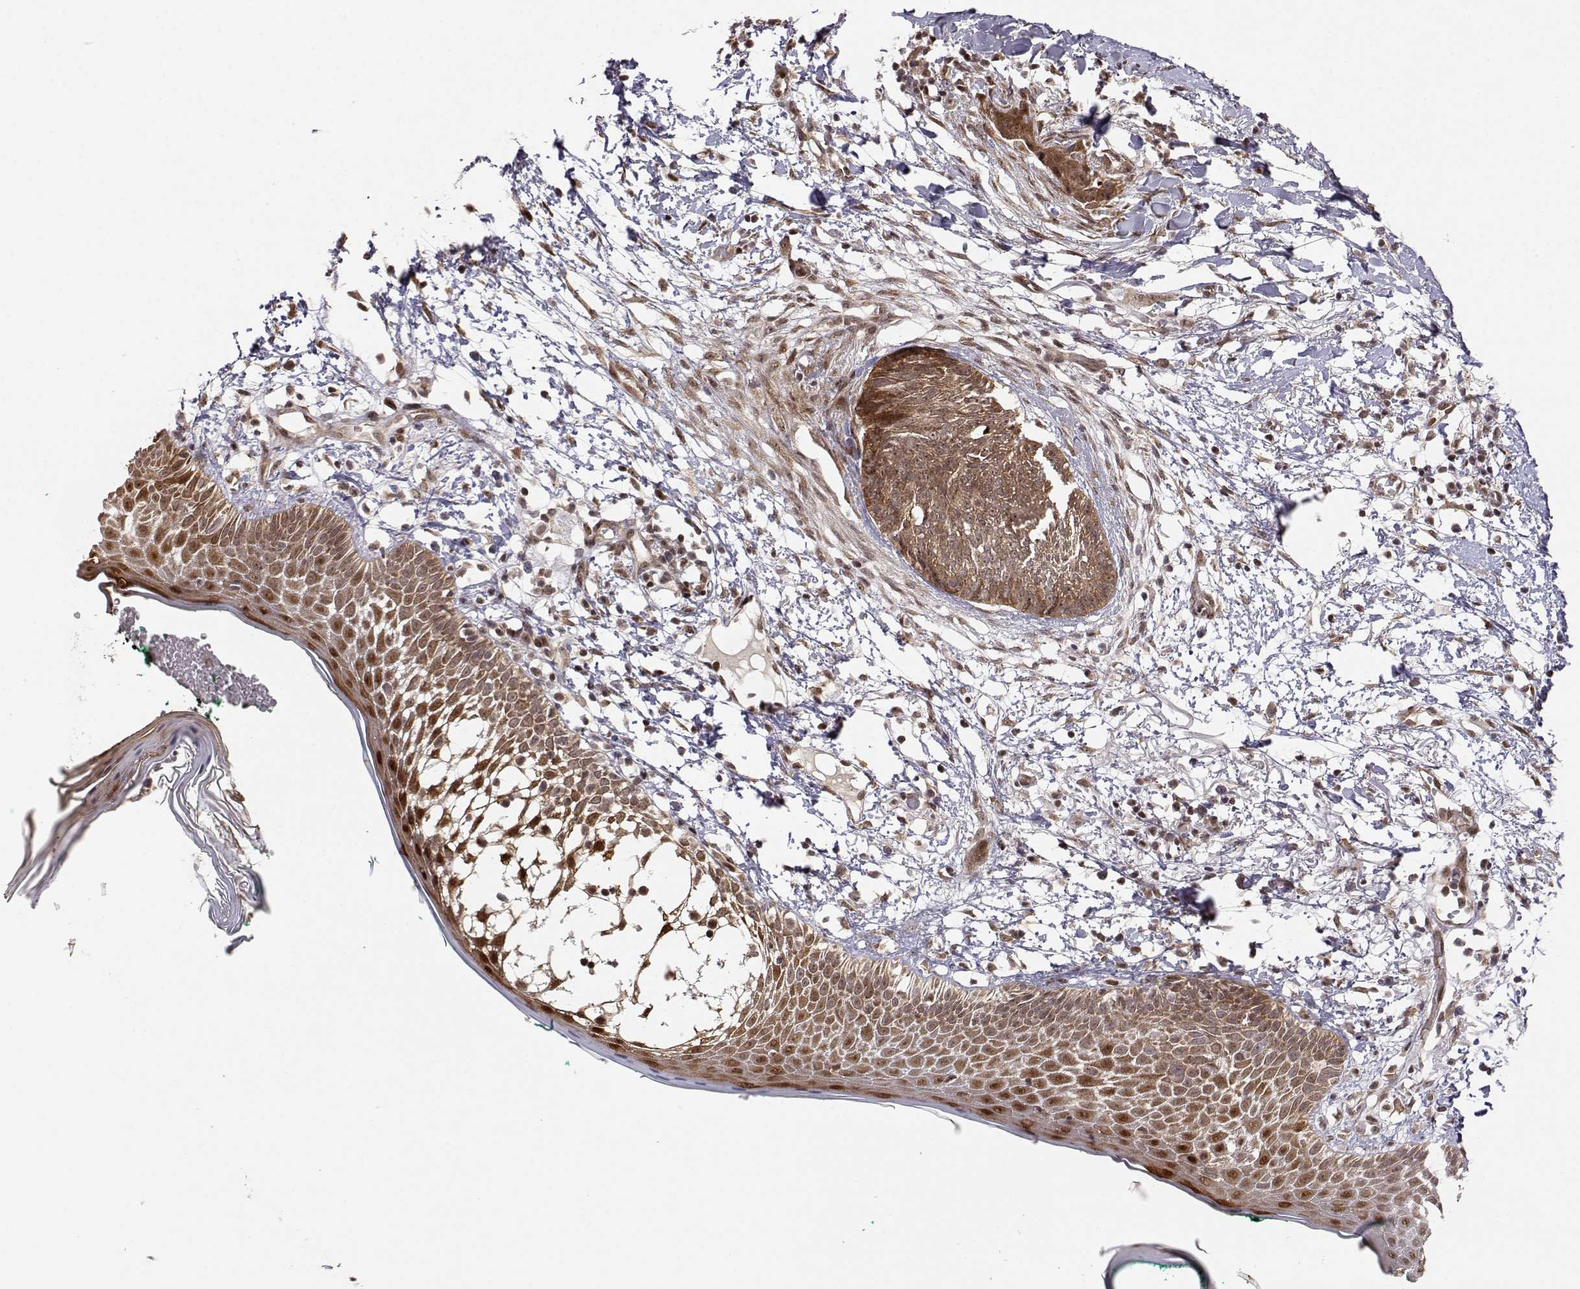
{"staining": {"intensity": "moderate", "quantity": ">75%", "location": "cytoplasmic/membranous"}, "tissue": "skin cancer", "cell_type": "Tumor cells", "image_type": "cancer", "snomed": [{"axis": "morphology", "description": "Normal tissue, NOS"}, {"axis": "morphology", "description": "Basal cell carcinoma"}, {"axis": "topography", "description": "Skin"}], "caption": "Immunohistochemistry (IHC) (DAB (3,3'-diaminobenzidine)) staining of basal cell carcinoma (skin) reveals moderate cytoplasmic/membranous protein staining in approximately >75% of tumor cells.", "gene": "BRCA1", "patient": {"sex": "male", "age": 84}}